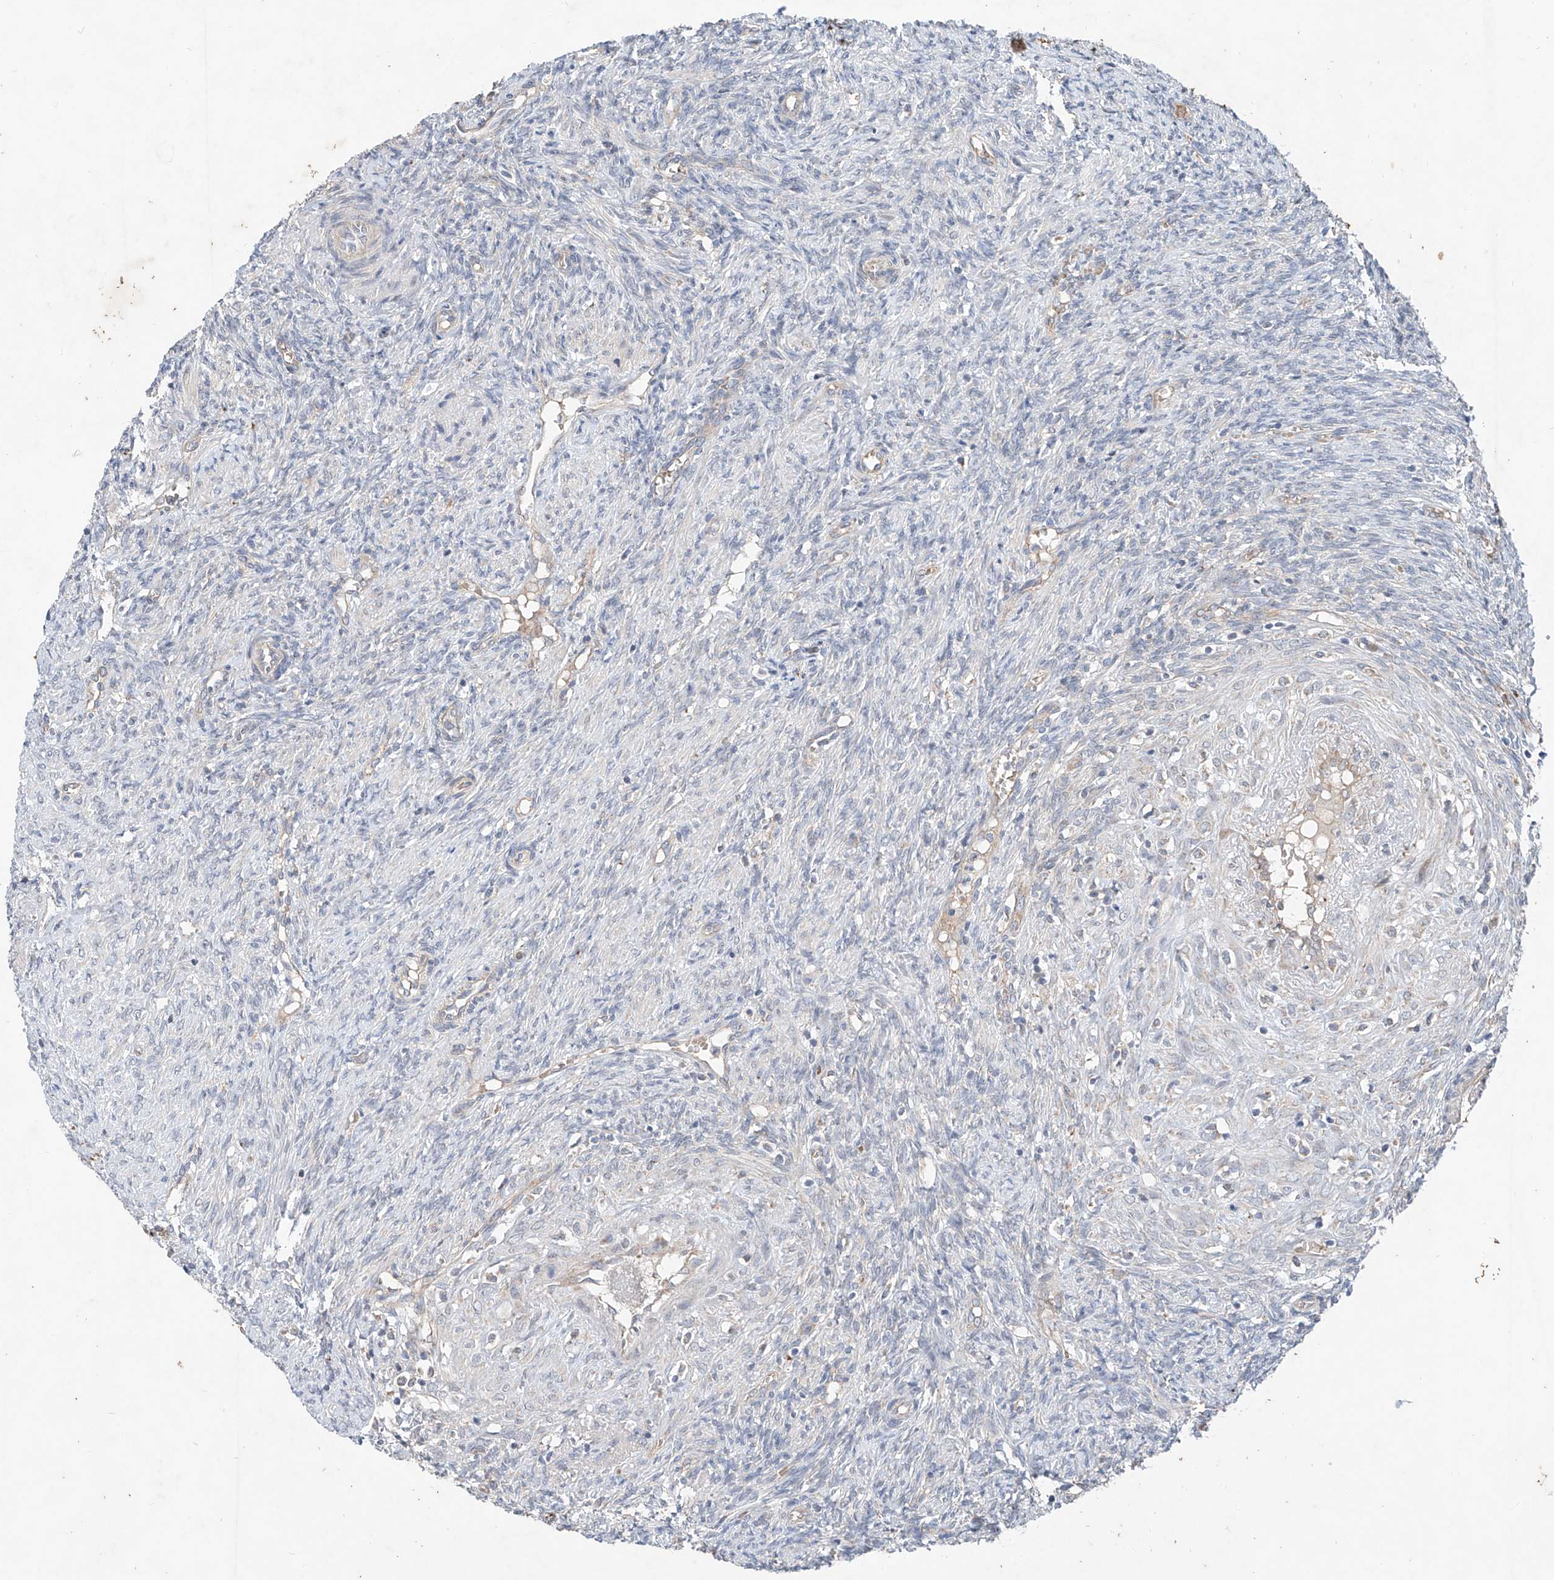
{"staining": {"intensity": "negative", "quantity": "none", "location": "none"}, "tissue": "ovary", "cell_type": "Ovarian stroma cells", "image_type": "normal", "snomed": [{"axis": "morphology", "description": "Normal tissue, NOS"}, {"axis": "topography", "description": "Ovary"}], "caption": "There is no significant positivity in ovarian stroma cells of ovary. (DAB (3,3'-diaminobenzidine) immunohistochemistry (IHC) with hematoxylin counter stain).", "gene": "FASTK", "patient": {"sex": "female", "age": 41}}